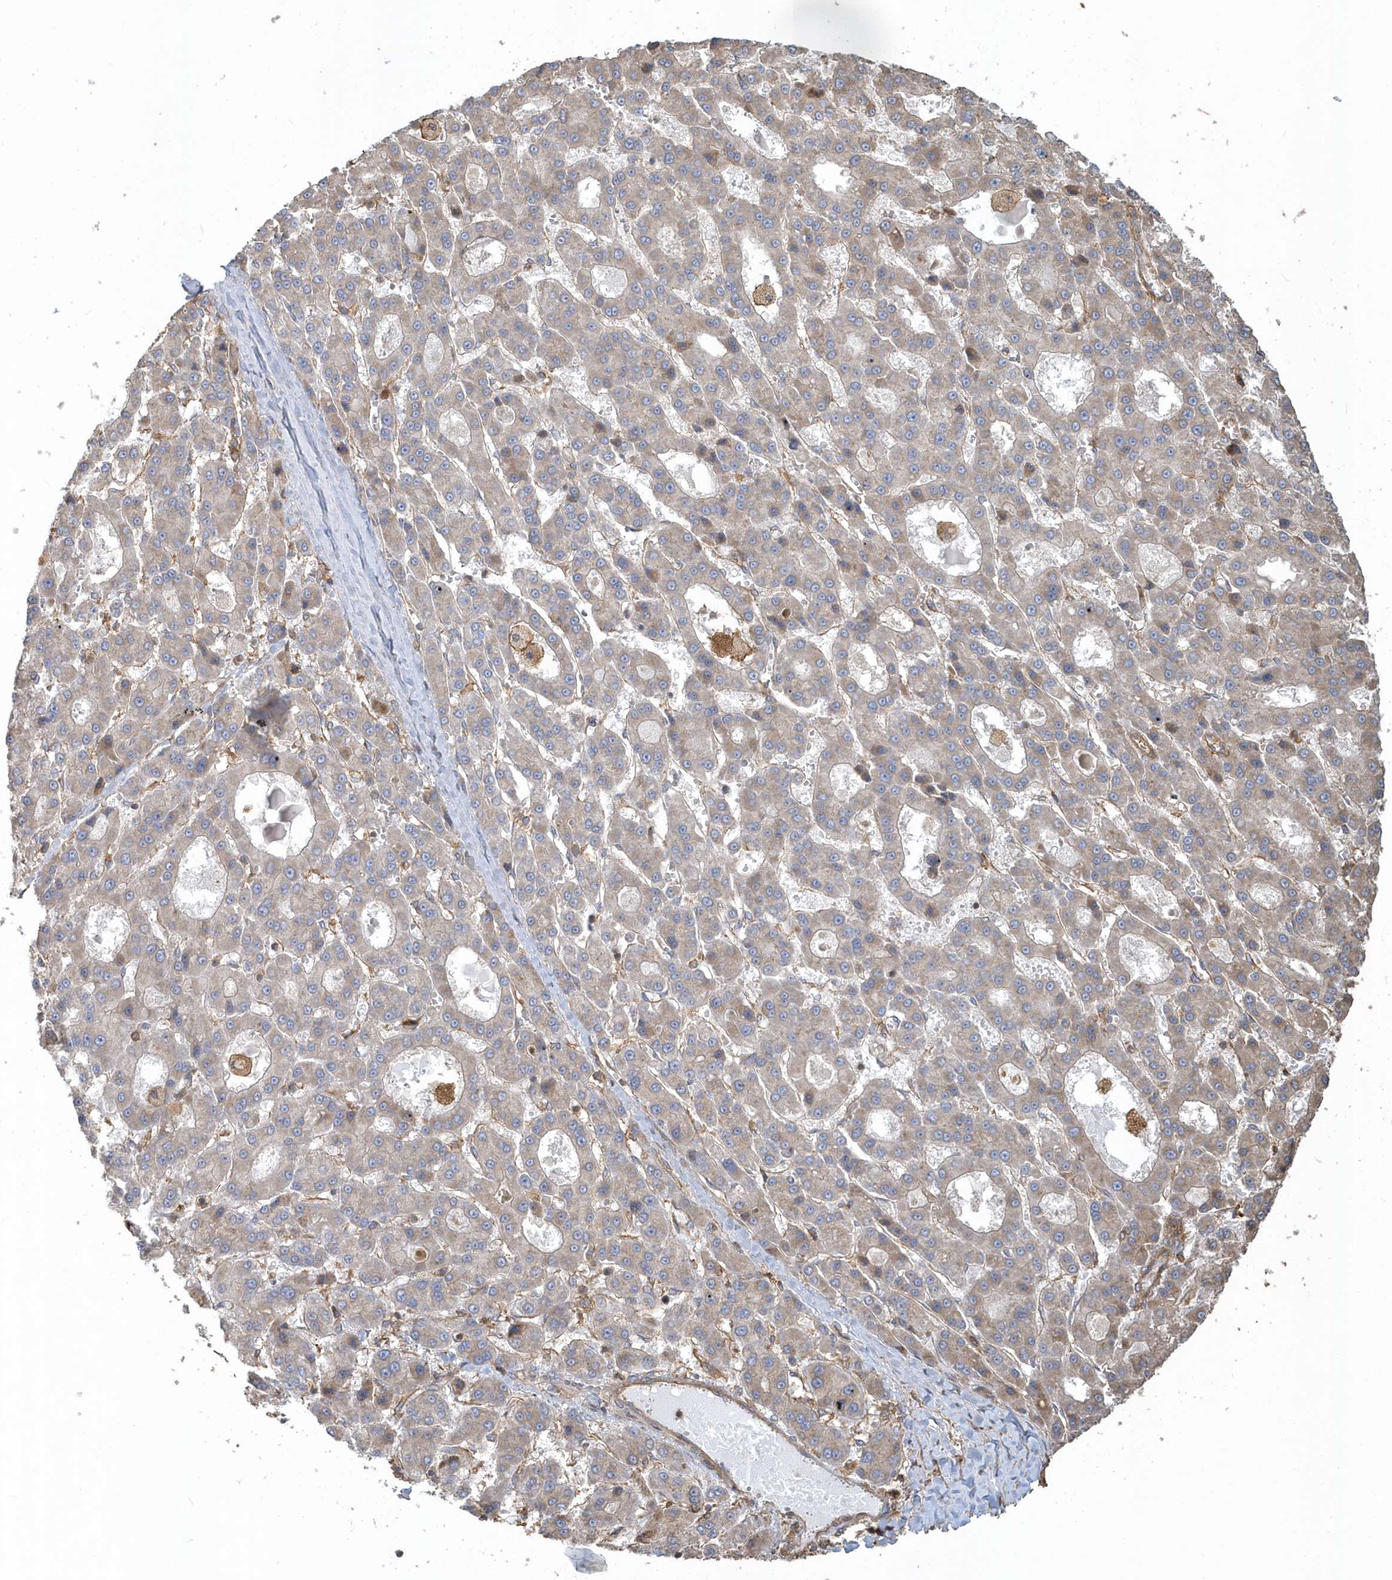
{"staining": {"intensity": "negative", "quantity": "none", "location": "none"}, "tissue": "liver cancer", "cell_type": "Tumor cells", "image_type": "cancer", "snomed": [{"axis": "morphology", "description": "Carcinoma, Hepatocellular, NOS"}, {"axis": "topography", "description": "Liver"}], "caption": "The micrograph displays no significant positivity in tumor cells of liver cancer (hepatocellular carcinoma).", "gene": "TRAIP", "patient": {"sex": "male", "age": 70}}